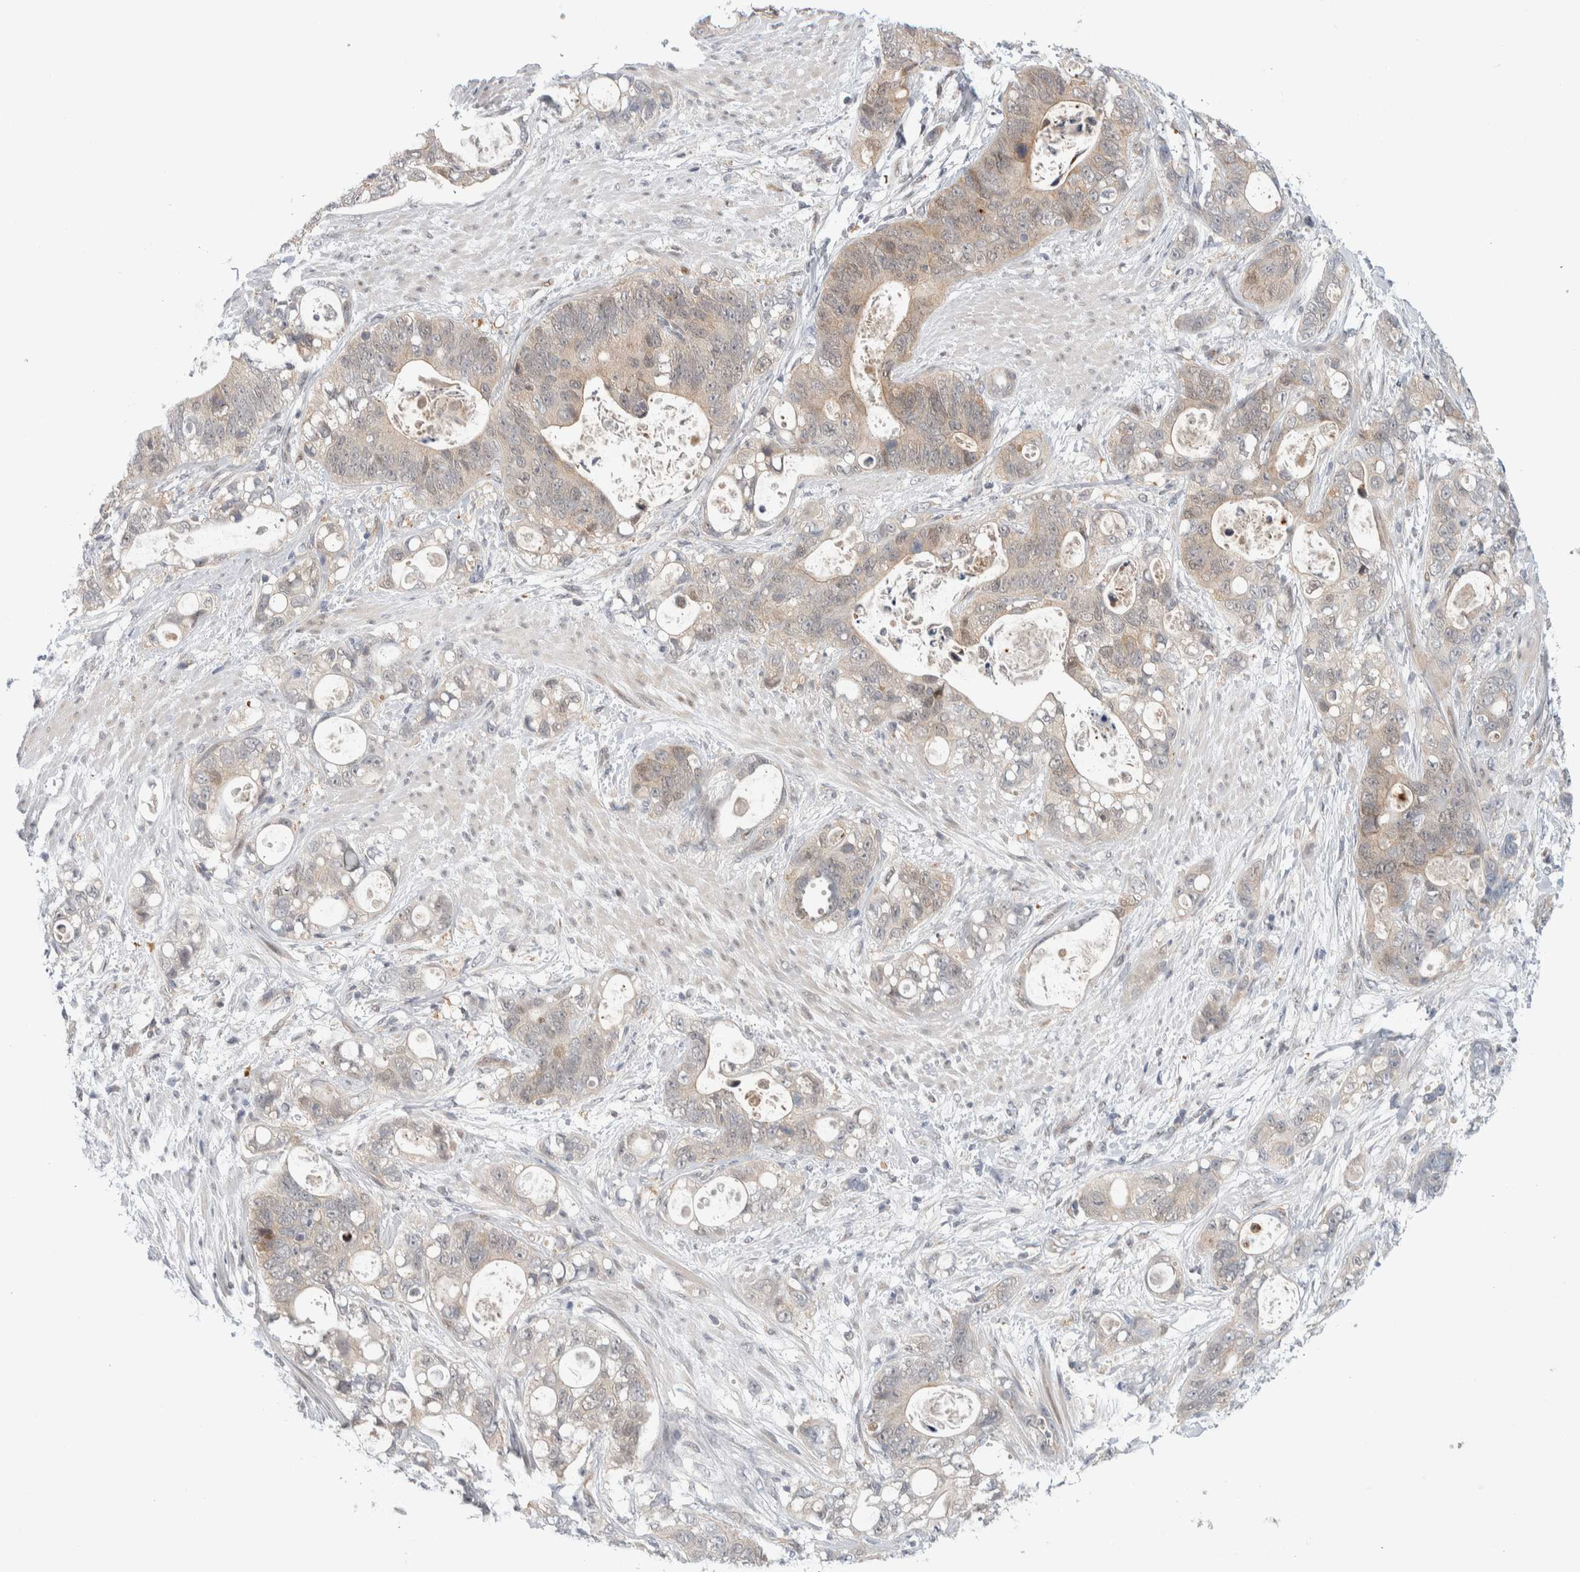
{"staining": {"intensity": "weak", "quantity": "25%-75%", "location": "cytoplasmic/membranous"}, "tissue": "stomach cancer", "cell_type": "Tumor cells", "image_type": "cancer", "snomed": [{"axis": "morphology", "description": "Normal tissue, NOS"}, {"axis": "morphology", "description": "Adenocarcinoma, NOS"}, {"axis": "topography", "description": "Stomach"}], "caption": "Protein staining reveals weak cytoplasmic/membranous expression in approximately 25%-75% of tumor cells in adenocarcinoma (stomach).", "gene": "NCR3LG1", "patient": {"sex": "female", "age": 89}}